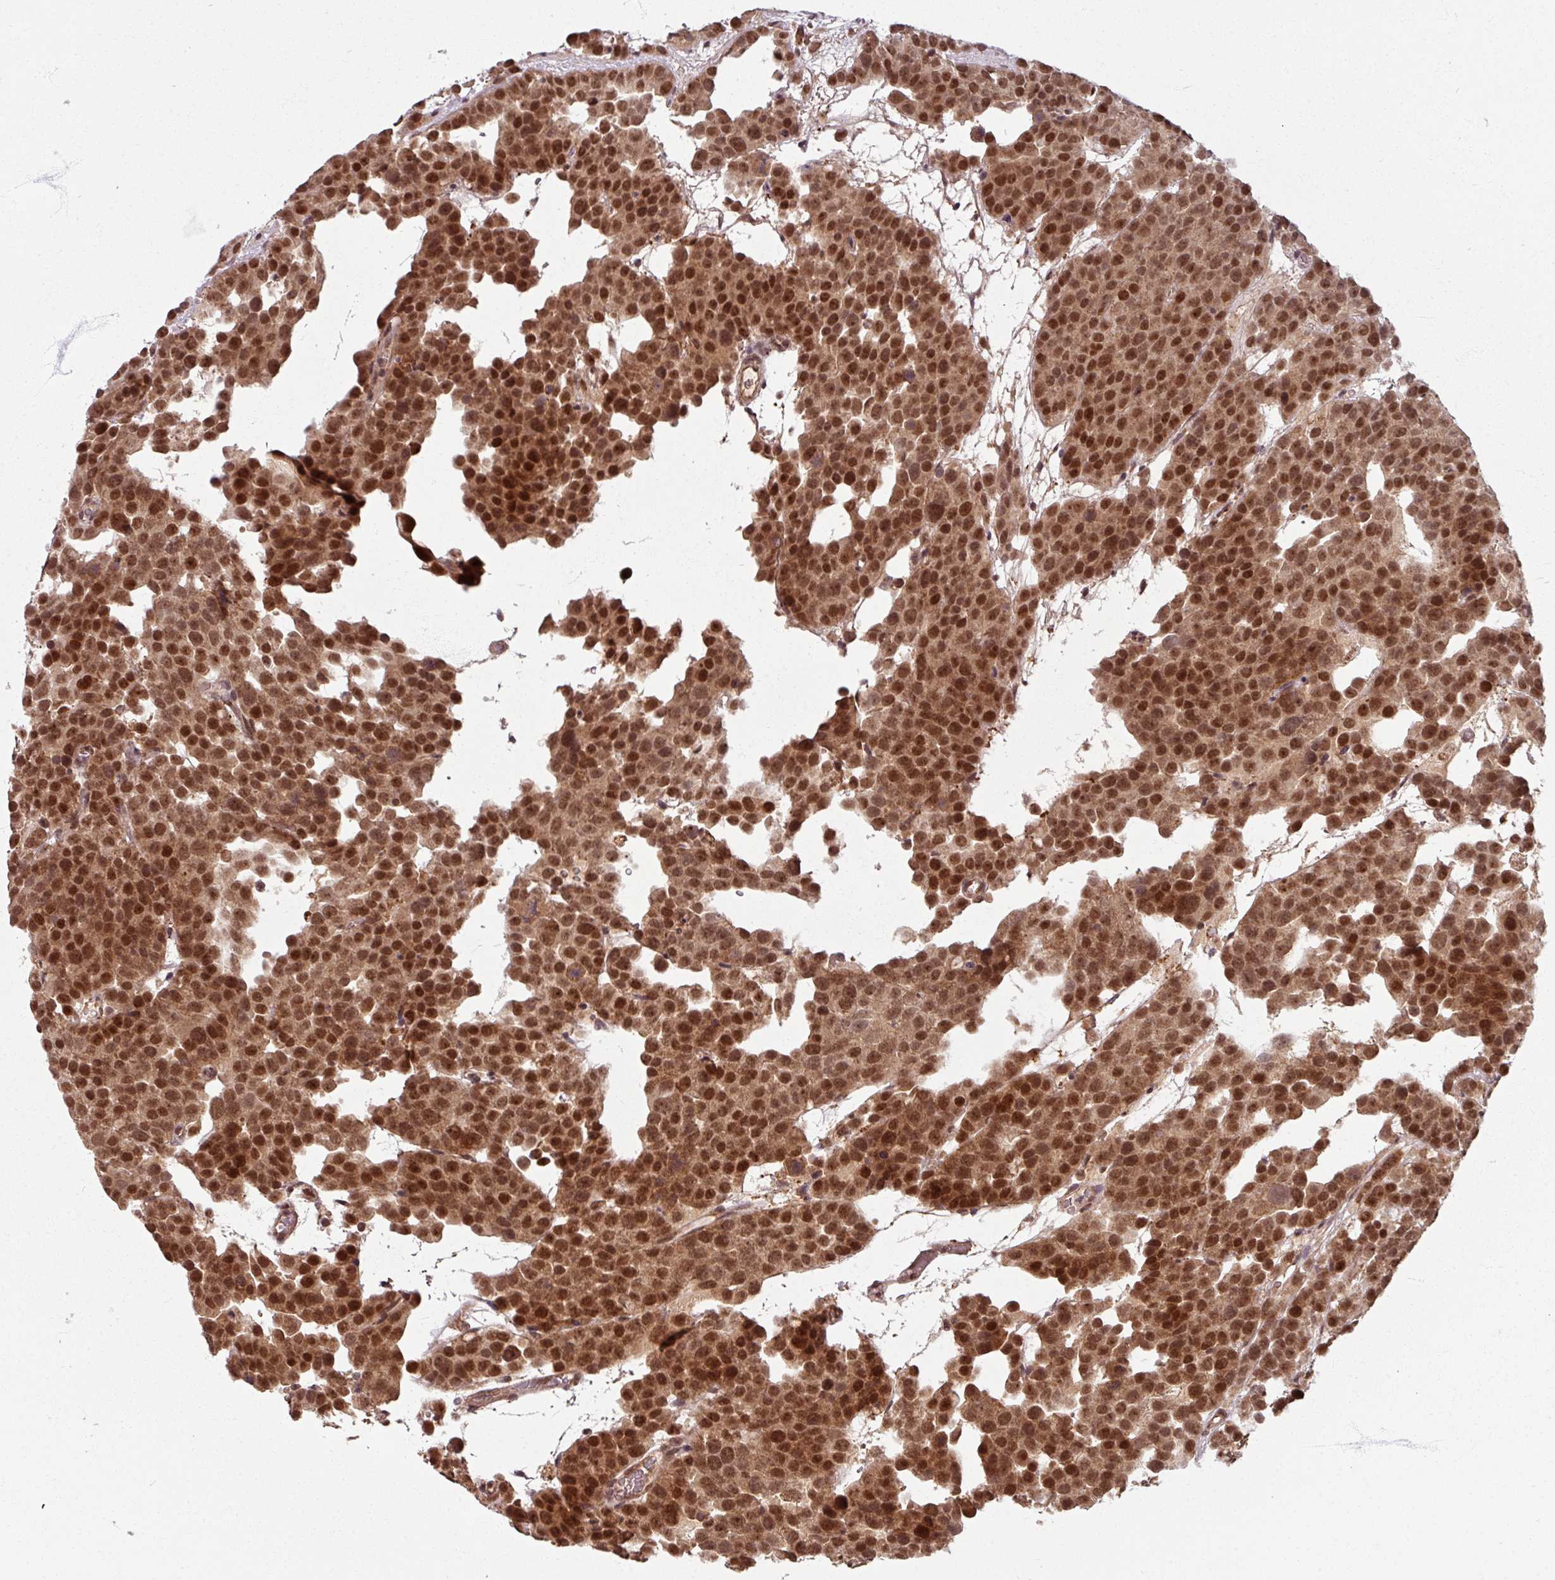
{"staining": {"intensity": "strong", "quantity": ">75%", "location": "cytoplasmic/membranous,nuclear"}, "tissue": "testis cancer", "cell_type": "Tumor cells", "image_type": "cancer", "snomed": [{"axis": "morphology", "description": "Seminoma, NOS"}, {"axis": "topography", "description": "Testis"}], "caption": "Immunohistochemical staining of human testis cancer (seminoma) demonstrates high levels of strong cytoplasmic/membranous and nuclear protein staining in about >75% of tumor cells.", "gene": "SWI5", "patient": {"sex": "male", "age": 71}}